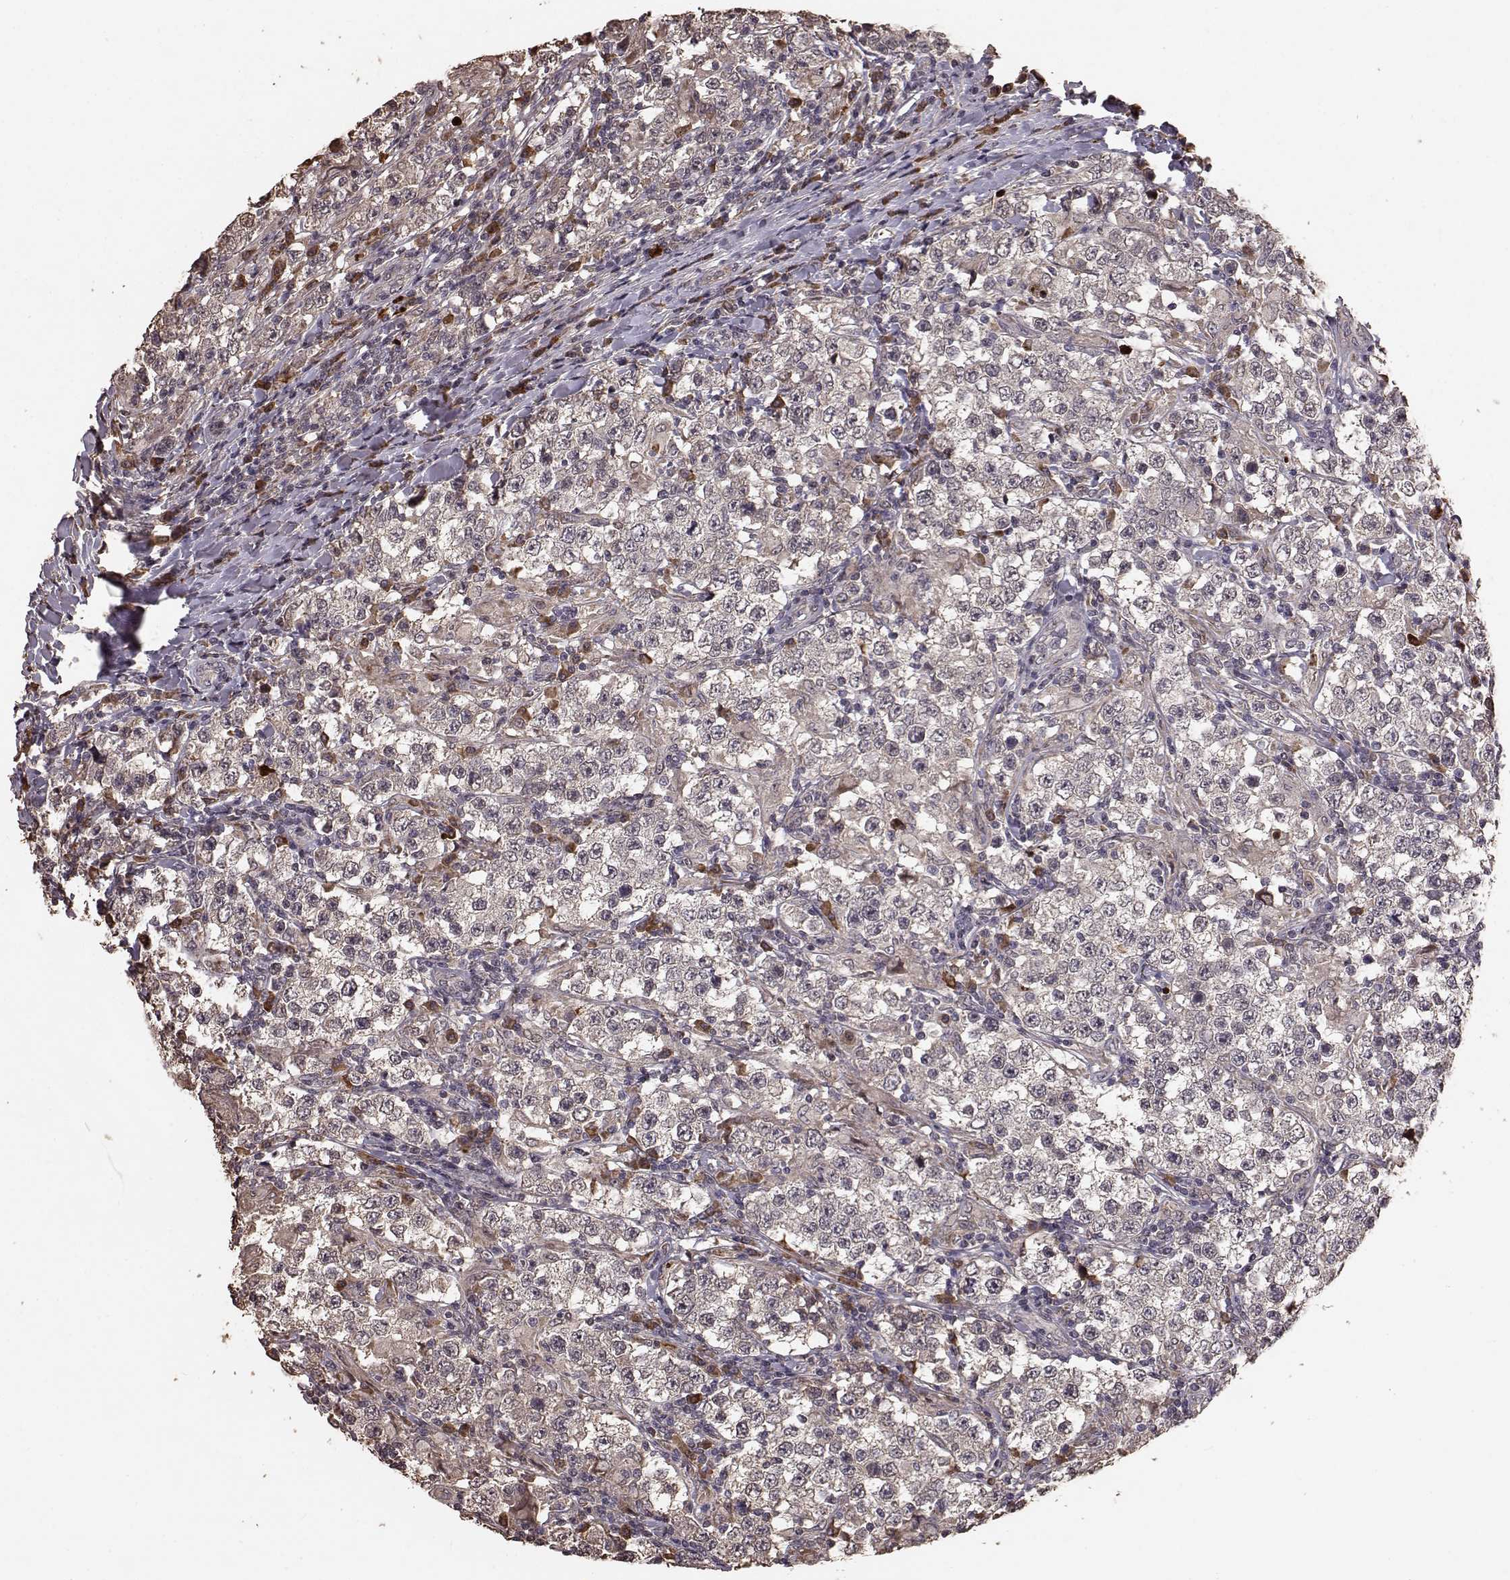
{"staining": {"intensity": "moderate", "quantity": "<25%", "location": "cytoplasmic/membranous"}, "tissue": "testis cancer", "cell_type": "Tumor cells", "image_type": "cancer", "snomed": [{"axis": "morphology", "description": "Seminoma, NOS"}, {"axis": "morphology", "description": "Carcinoma, Embryonal, NOS"}, {"axis": "topography", "description": "Testis"}], "caption": "The micrograph shows staining of testis cancer, revealing moderate cytoplasmic/membranous protein positivity (brown color) within tumor cells.", "gene": "USP15", "patient": {"sex": "male", "age": 41}}